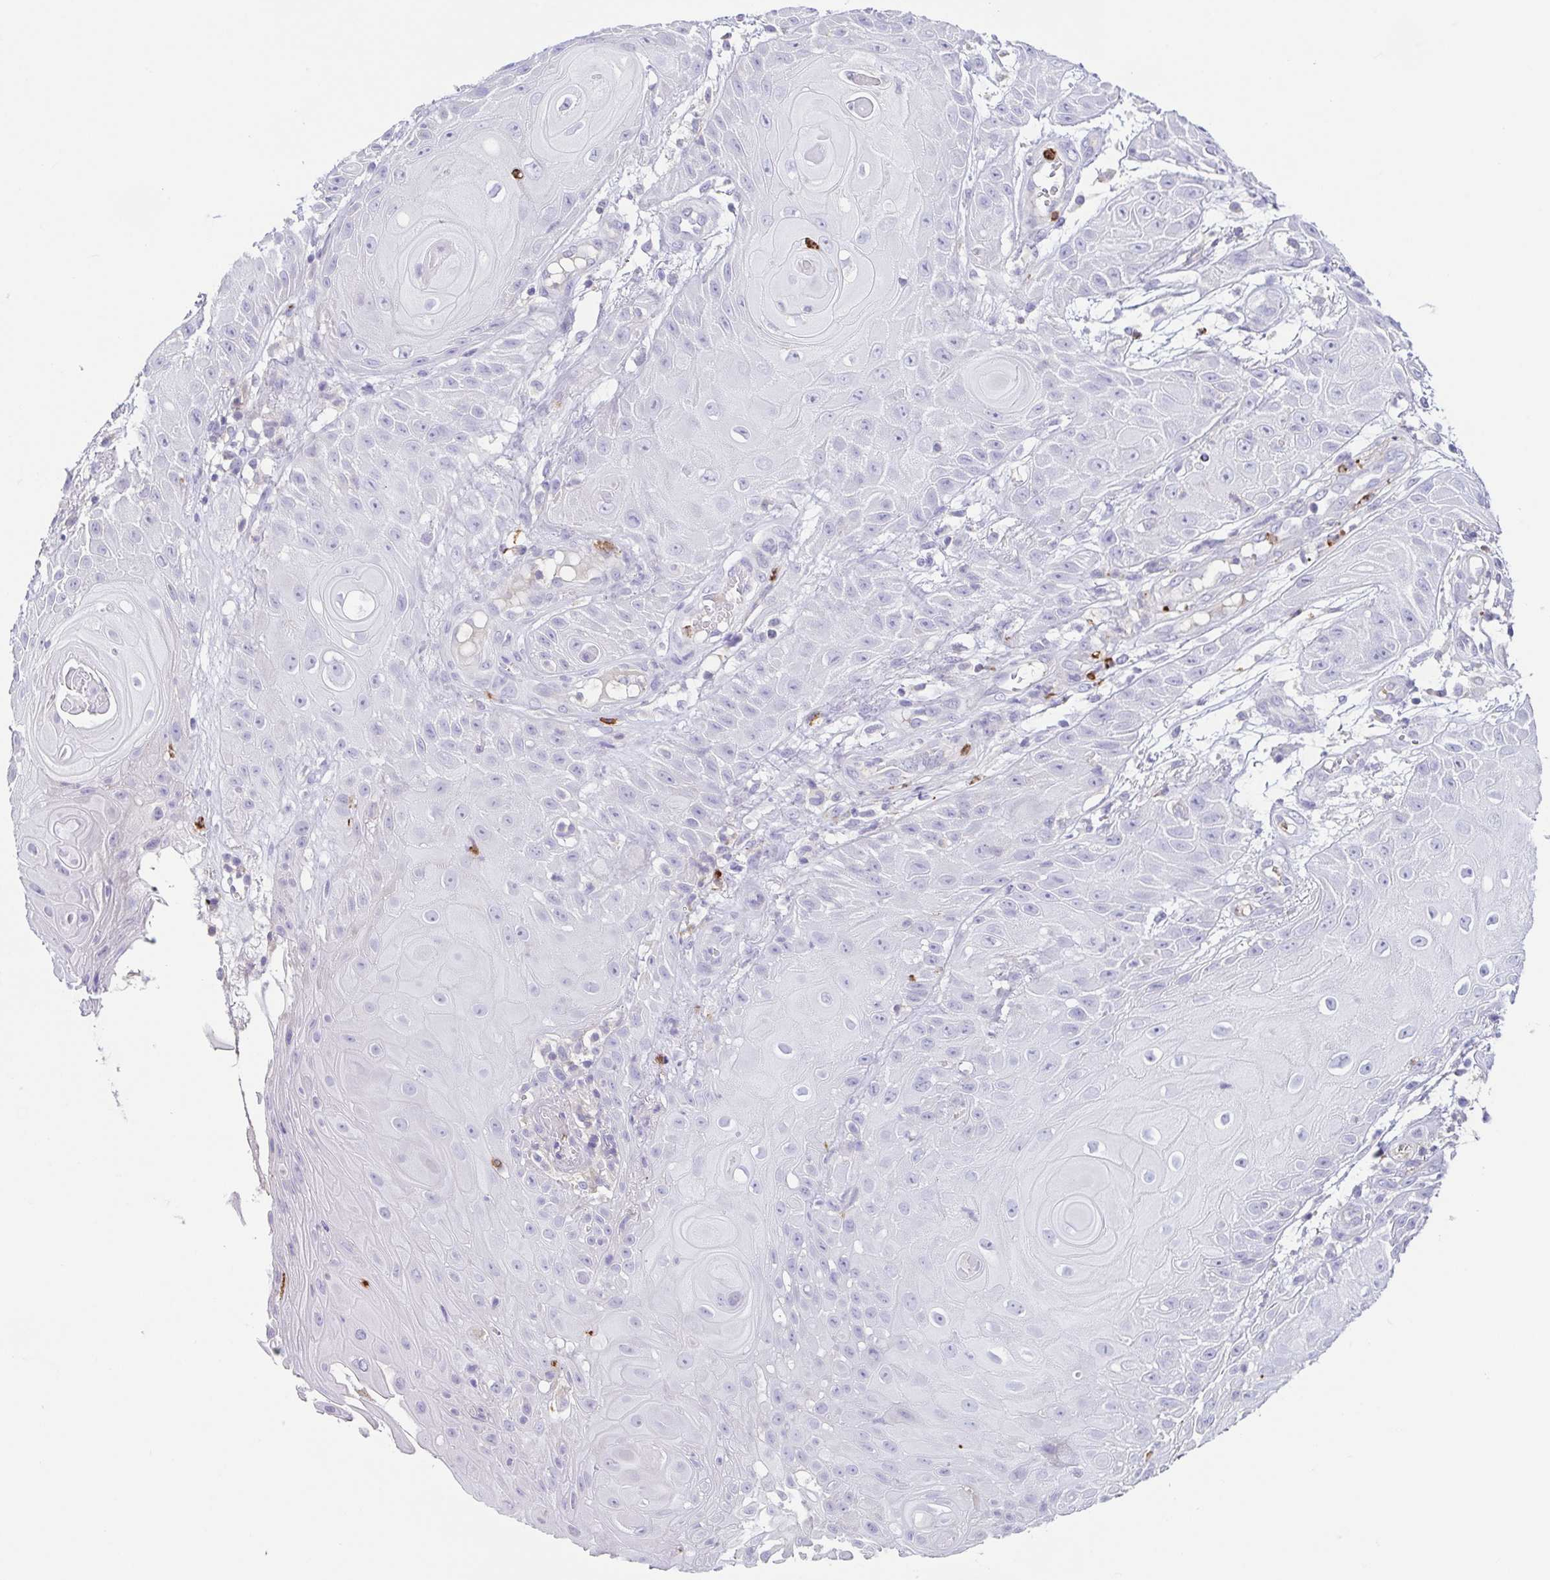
{"staining": {"intensity": "negative", "quantity": "none", "location": "none"}, "tissue": "skin cancer", "cell_type": "Tumor cells", "image_type": "cancer", "snomed": [{"axis": "morphology", "description": "Squamous cell carcinoma, NOS"}, {"axis": "topography", "description": "Skin"}], "caption": "There is no significant staining in tumor cells of skin squamous cell carcinoma.", "gene": "ARPP21", "patient": {"sex": "male", "age": 62}}